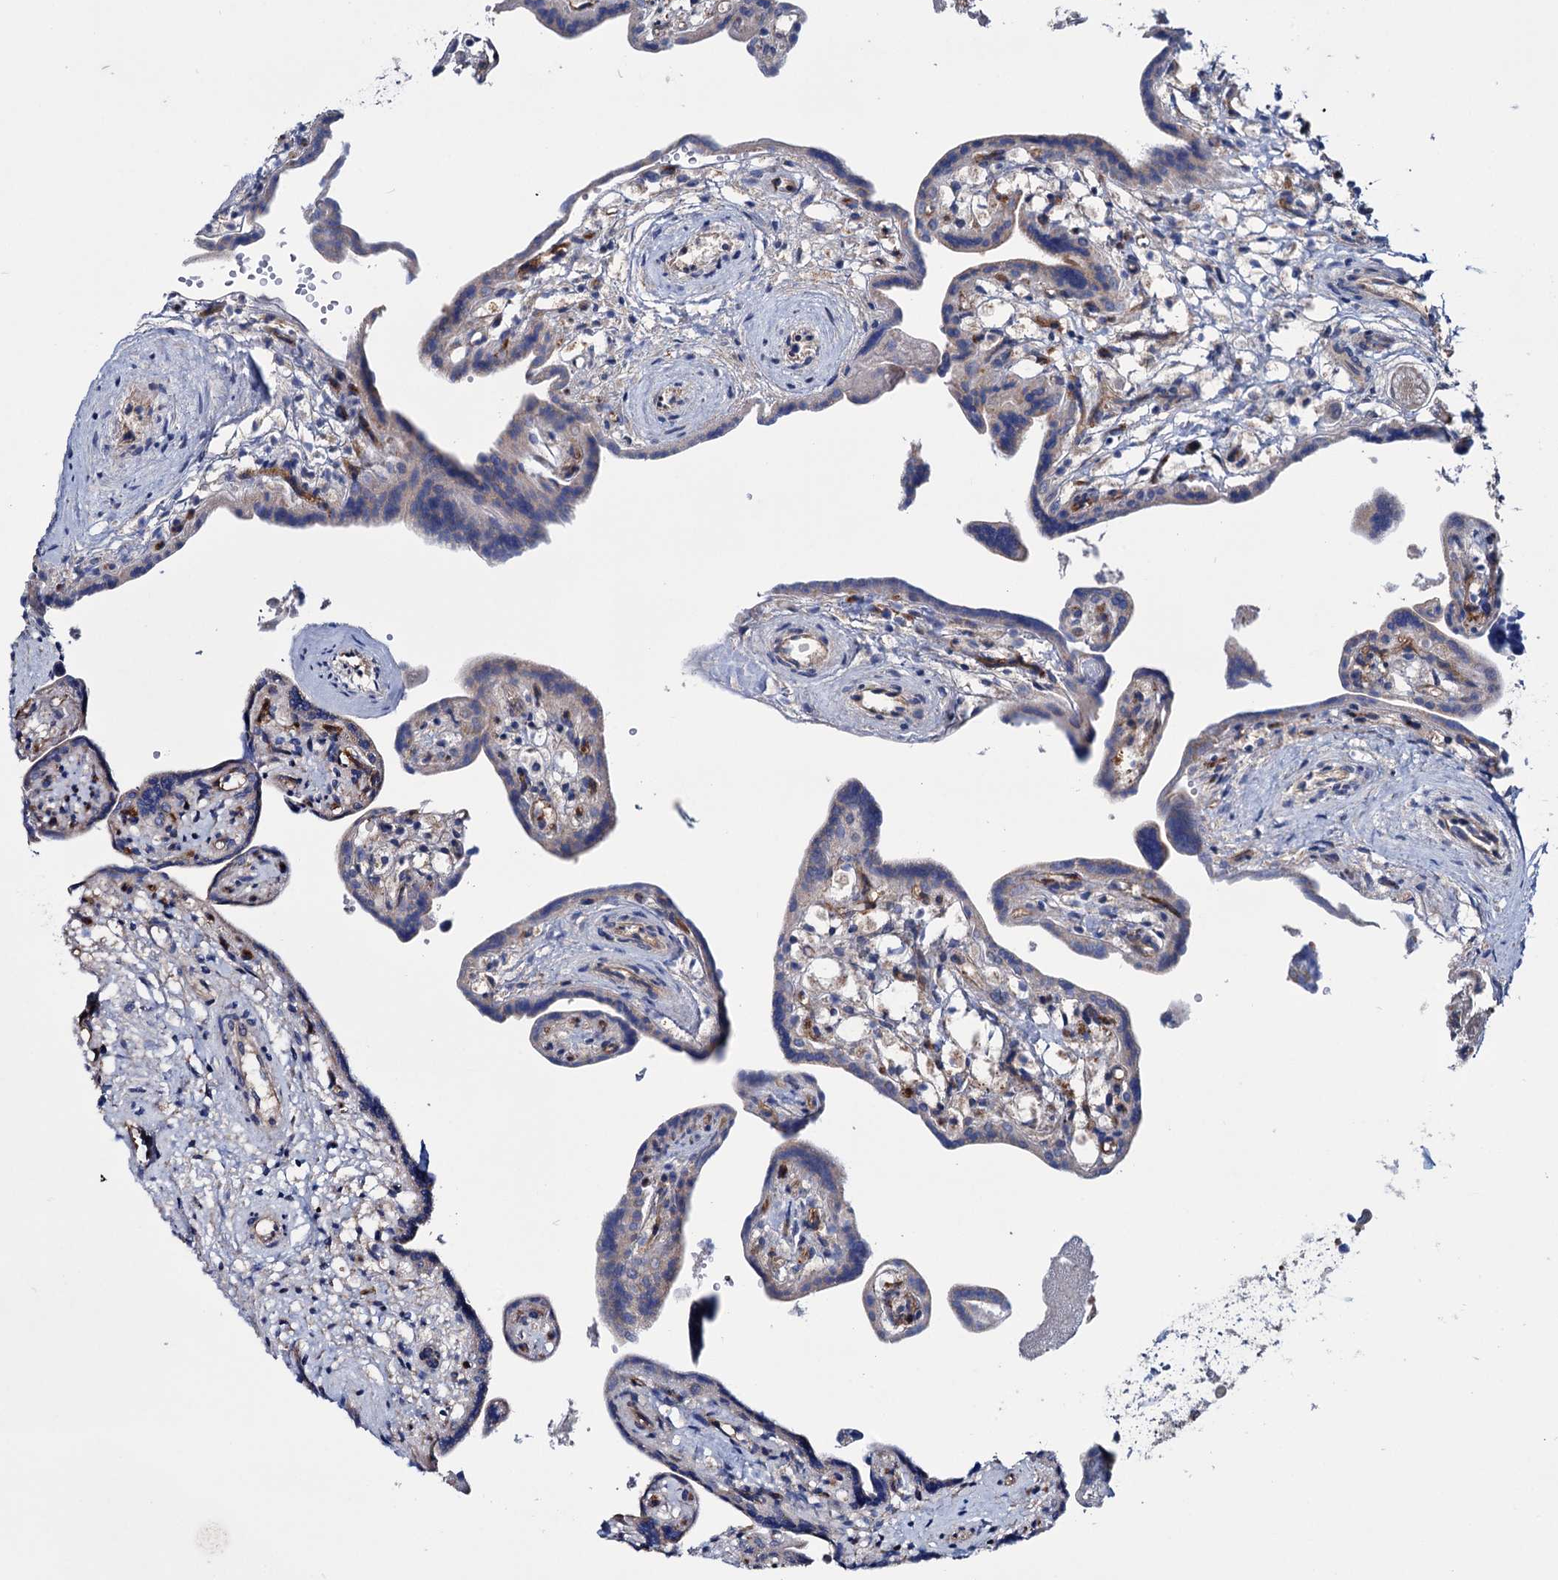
{"staining": {"intensity": "weak", "quantity": "25%-75%", "location": "cytoplasmic/membranous"}, "tissue": "placenta", "cell_type": "Trophoblastic cells", "image_type": "normal", "snomed": [{"axis": "morphology", "description": "Normal tissue, NOS"}, {"axis": "topography", "description": "Placenta"}], "caption": "A micrograph showing weak cytoplasmic/membranous positivity in about 25%-75% of trophoblastic cells in benign placenta, as visualized by brown immunohistochemical staining.", "gene": "EYA4", "patient": {"sex": "female", "age": 37}}